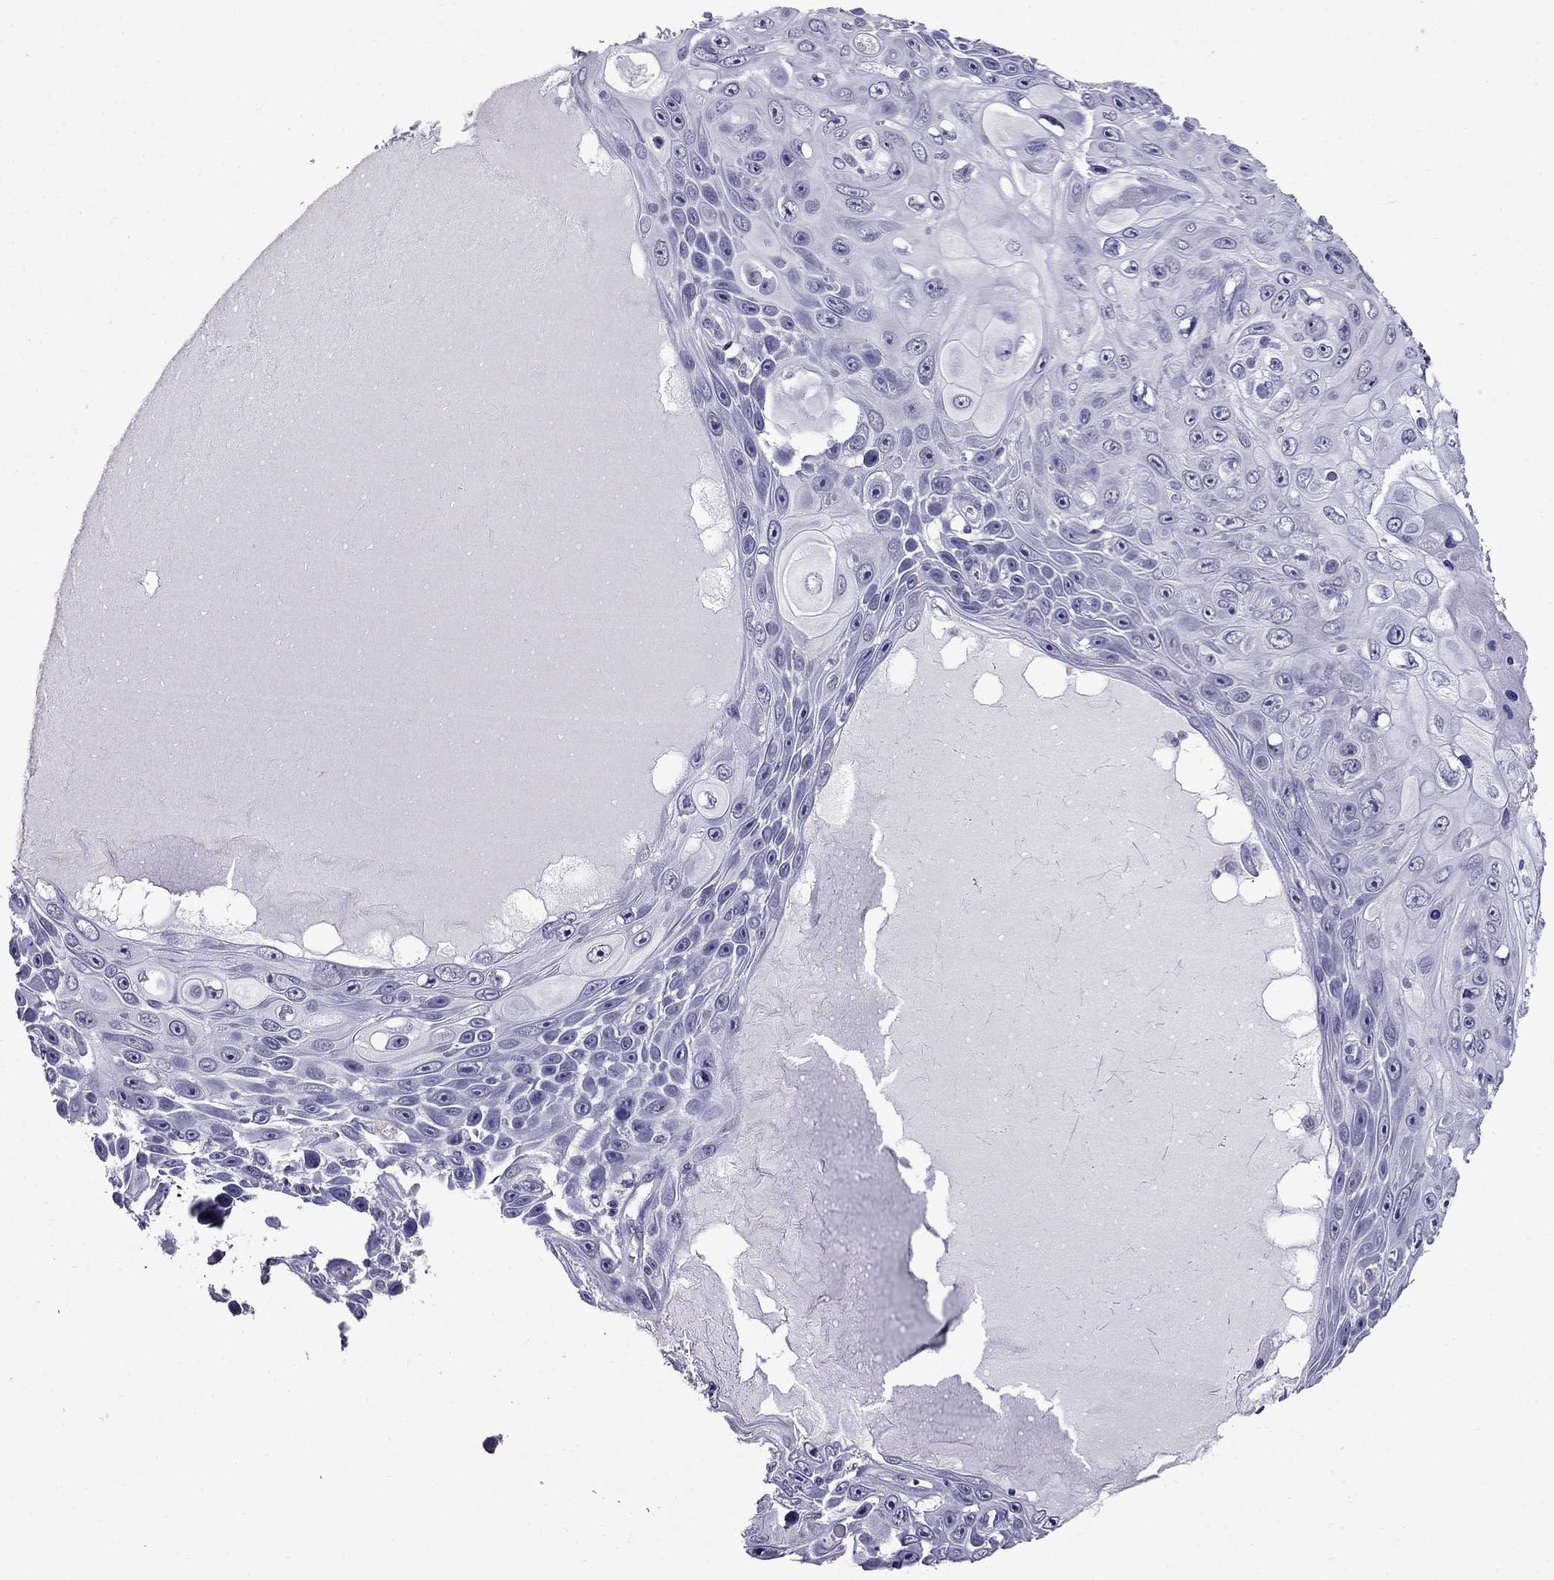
{"staining": {"intensity": "negative", "quantity": "none", "location": "none"}, "tissue": "skin cancer", "cell_type": "Tumor cells", "image_type": "cancer", "snomed": [{"axis": "morphology", "description": "Squamous cell carcinoma, NOS"}, {"axis": "topography", "description": "Skin"}], "caption": "Protein analysis of skin cancer (squamous cell carcinoma) demonstrates no significant positivity in tumor cells.", "gene": "OLFM4", "patient": {"sex": "male", "age": 82}}